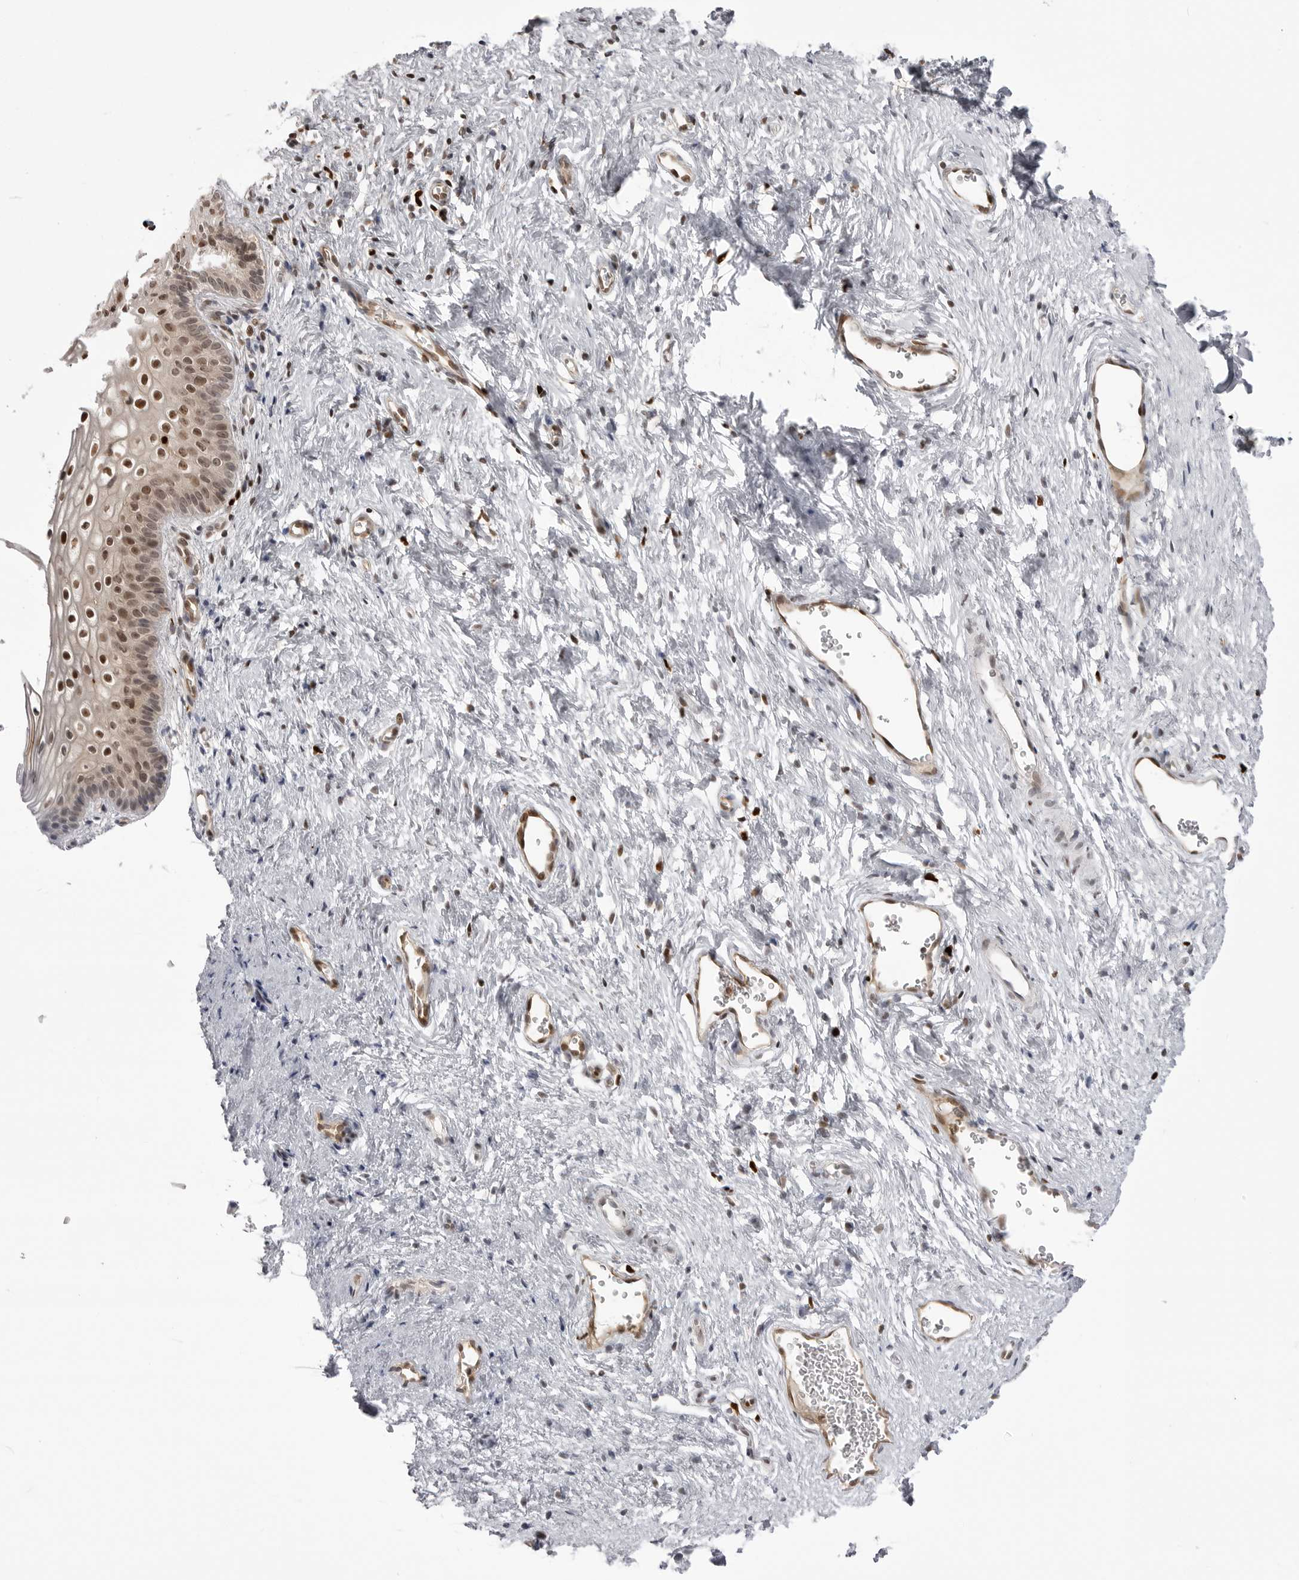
{"staining": {"intensity": "strong", "quantity": ">75%", "location": "cytoplasmic/membranous,nuclear"}, "tissue": "cervix", "cell_type": "Glandular cells", "image_type": "normal", "snomed": [{"axis": "morphology", "description": "Normal tissue, NOS"}, {"axis": "topography", "description": "Cervix"}], "caption": "An immunohistochemistry photomicrograph of normal tissue is shown. Protein staining in brown shows strong cytoplasmic/membranous,nuclear positivity in cervix within glandular cells. The staining was performed using DAB (3,3'-diaminobenzidine) to visualize the protein expression in brown, while the nuclei were stained in blue with hematoxylin (Magnification: 20x).", "gene": "PTK2B", "patient": {"sex": "female", "age": 27}}